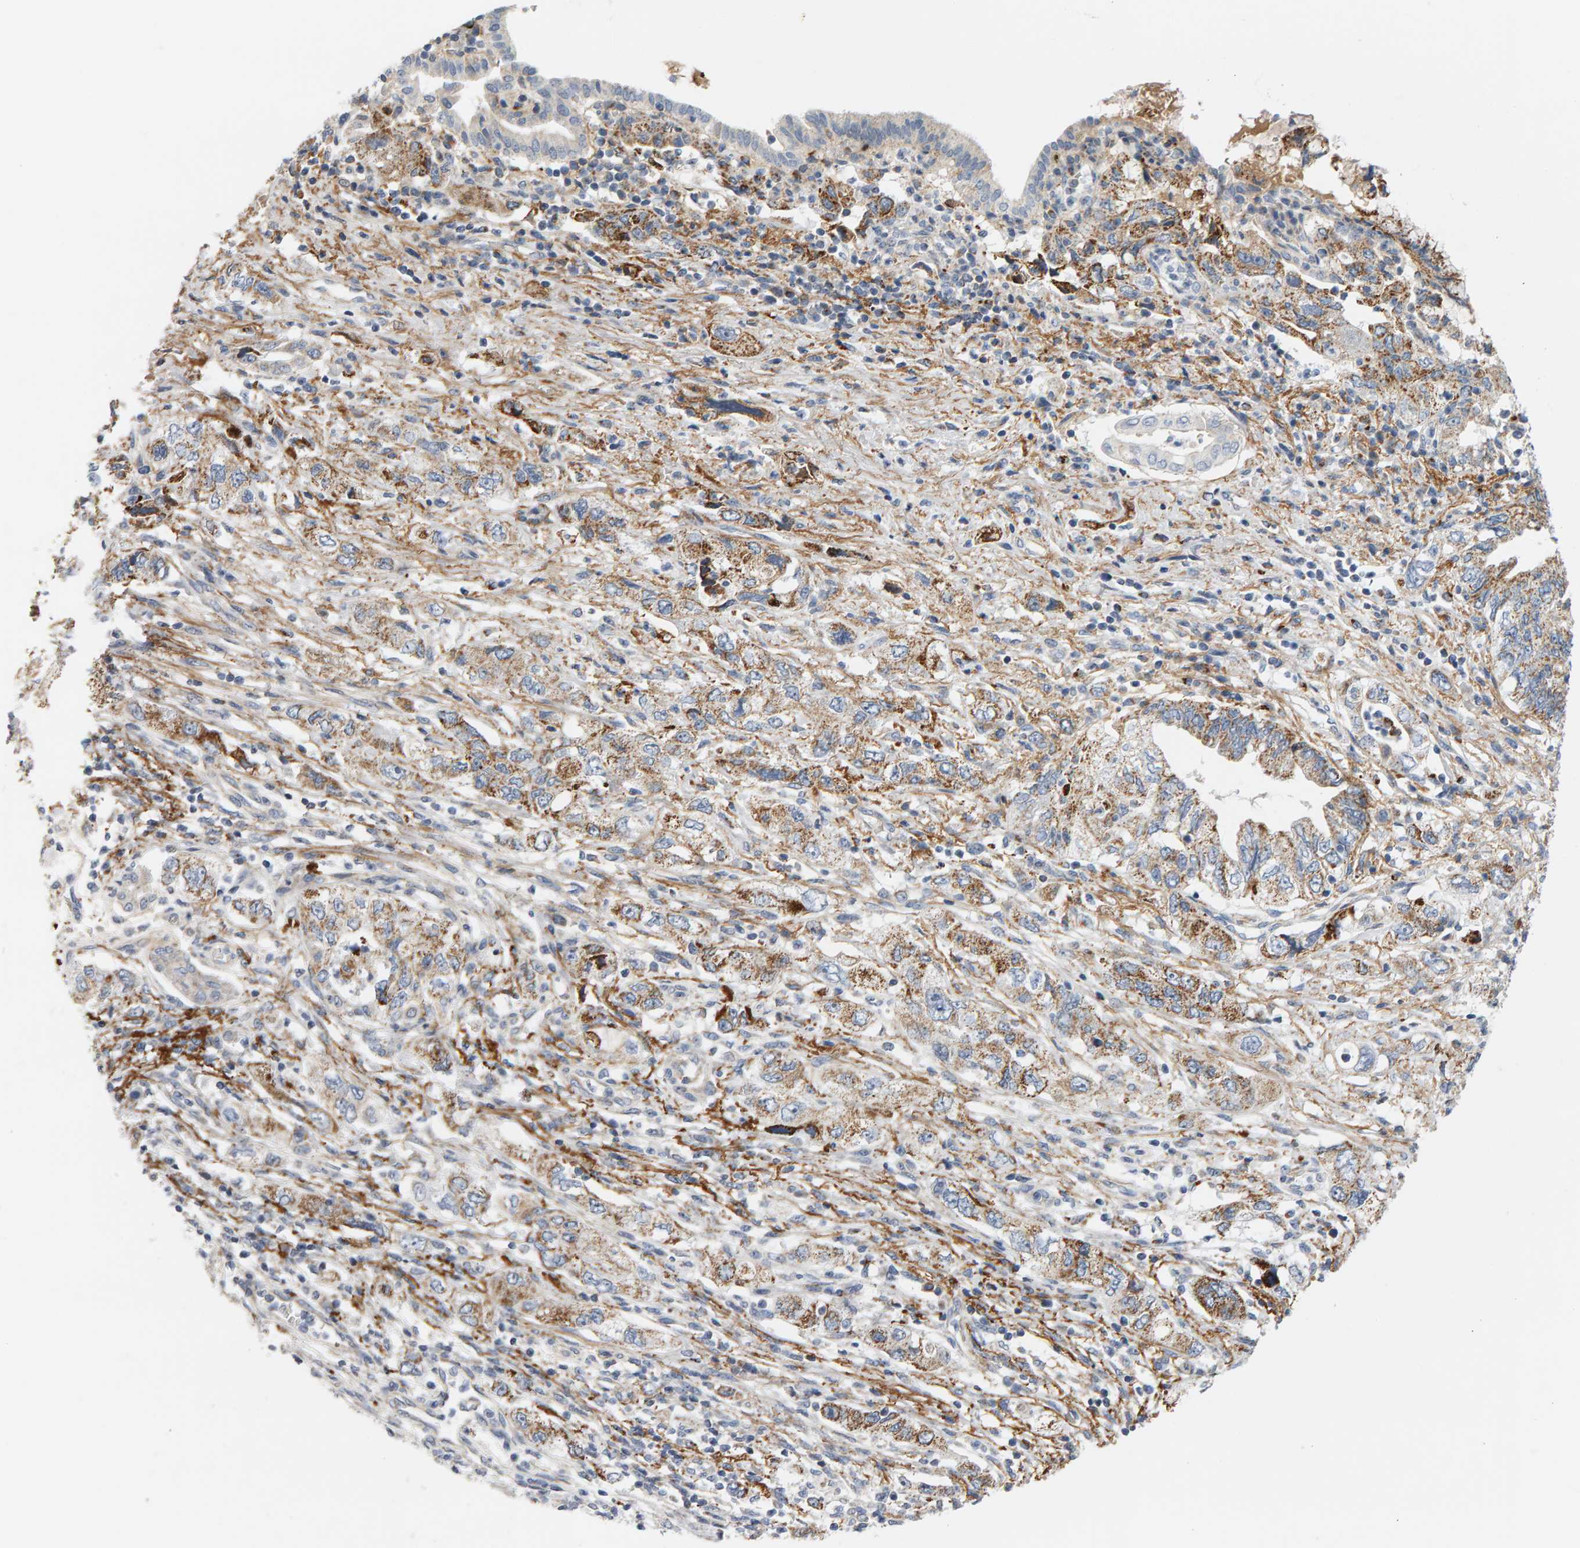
{"staining": {"intensity": "moderate", "quantity": ">75%", "location": "cytoplasmic/membranous"}, "tissue": "pancreatic cancer", "cell_type": "Tumor cells", "image_type": "cancer", "snomed": [{"axis": "morphology", "description": "Adenocarcinoma, NOS"}, {"axis": "topography", "description": "Pancreas"}], "caption": "A brown stain highlights moderate cytoplasmic/membranous positivity of a protein in human pancreatic cancer (adenocarcinoma) tumor cells. The protein of interest is stained brown, and the nuclei are stained in blue (DAB IHC with brightfield microscopy, high magnification).", "gene": "GGTA1", "patient": {"sex": "female", "age": 73}}